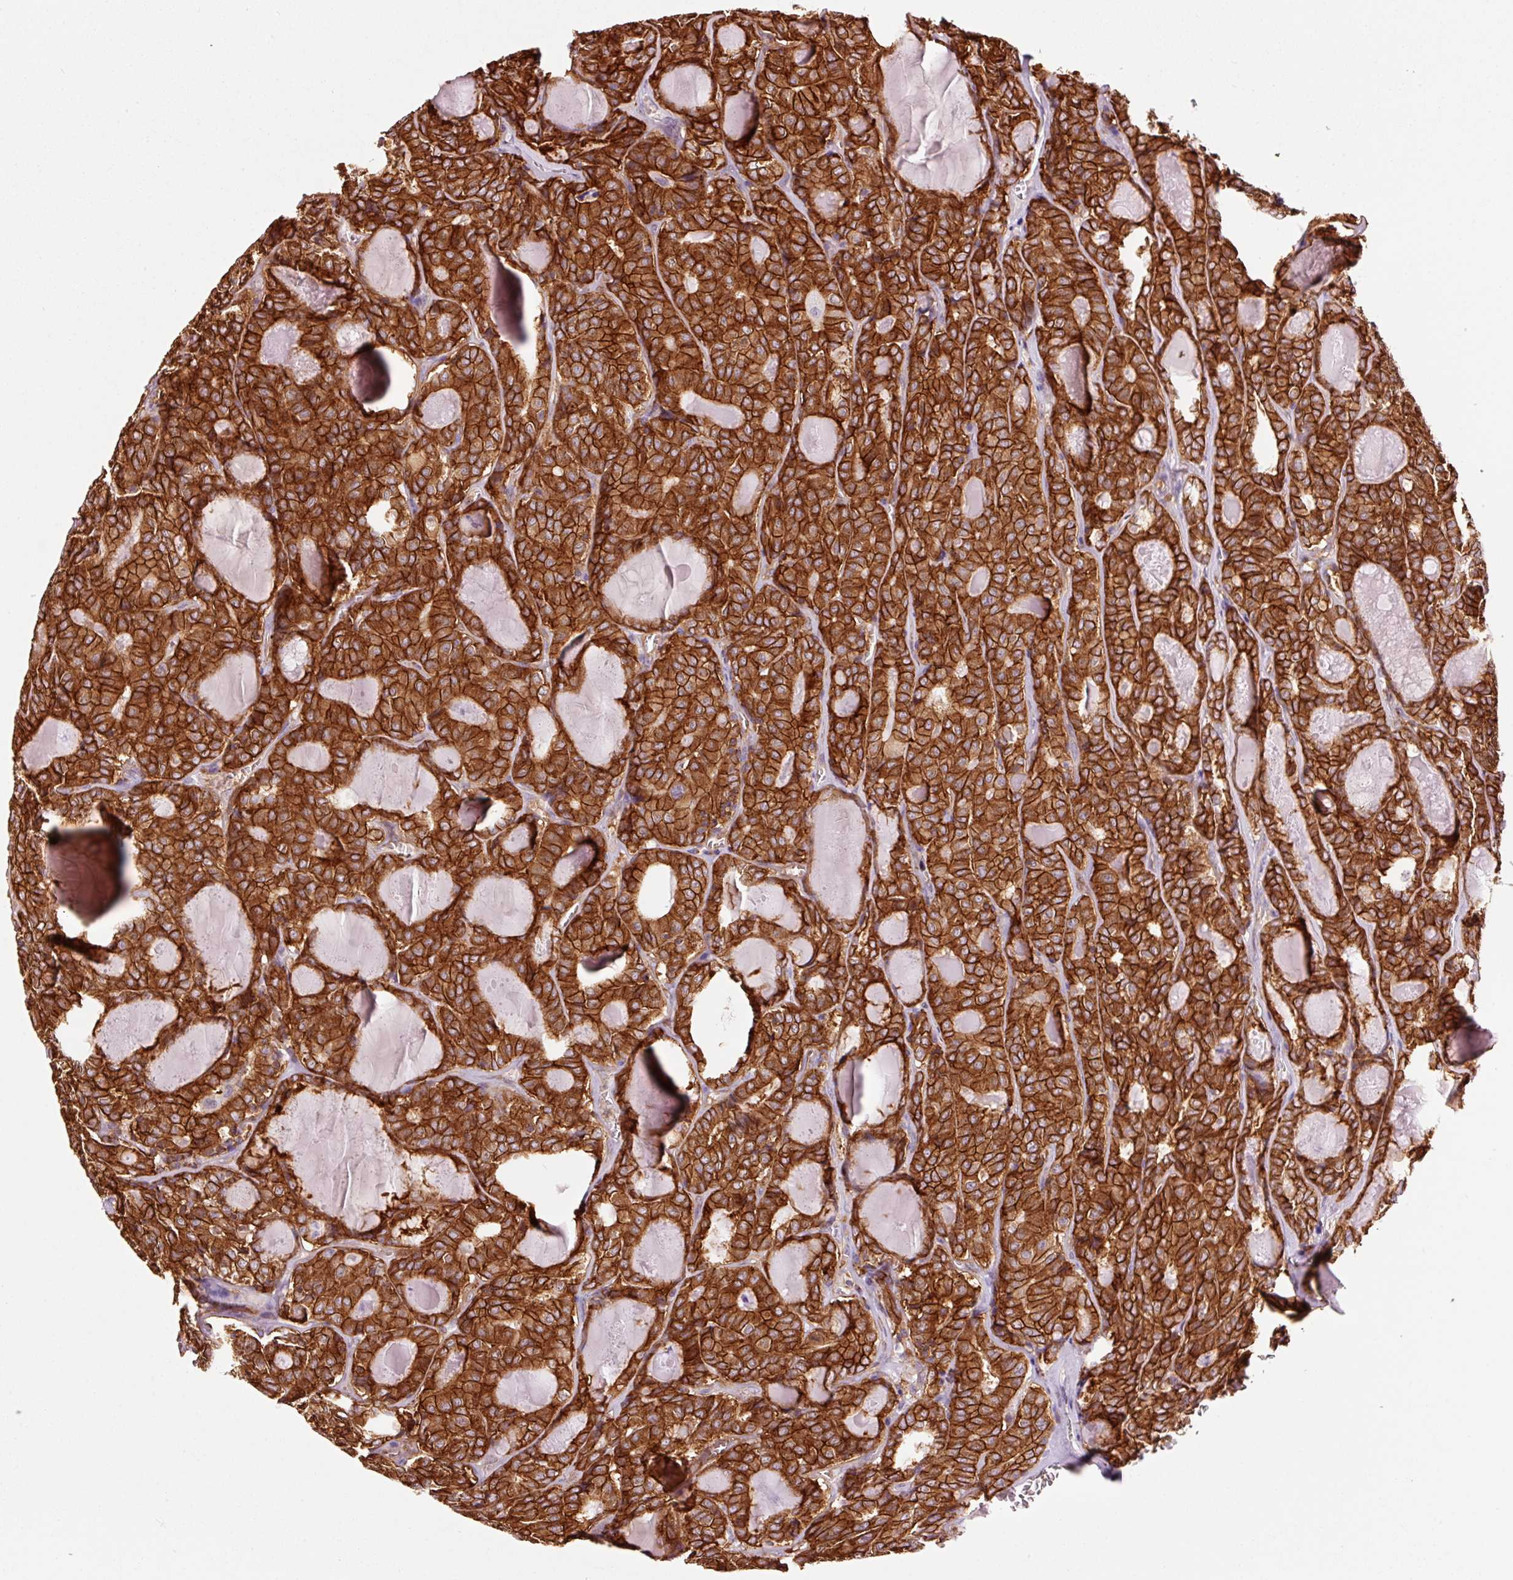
{"staining": {"intensity": "strong", "quantity": ">75%", "location": "cytoplasmic/membranous"}, "tissue": "thyroid cancer", "cell_type": "Tumor cells", "image_type": "cancer", "snomed": [{"axis": "morphology", "description": "Papillary adenocarcinoma, NOS"}, {"axis": "topography", "description": "Thyroid gland"}], "caption": "High-power microscopy captured an immunohistochemistry (IHC) image of thyroid cancer (papillary adenocarcinoma), revealing strong cytoplasmic/membranous expression in about >75% of tumor cells.", "gene": "ADD3", "patient": {"sex": "female", "age": 72}}